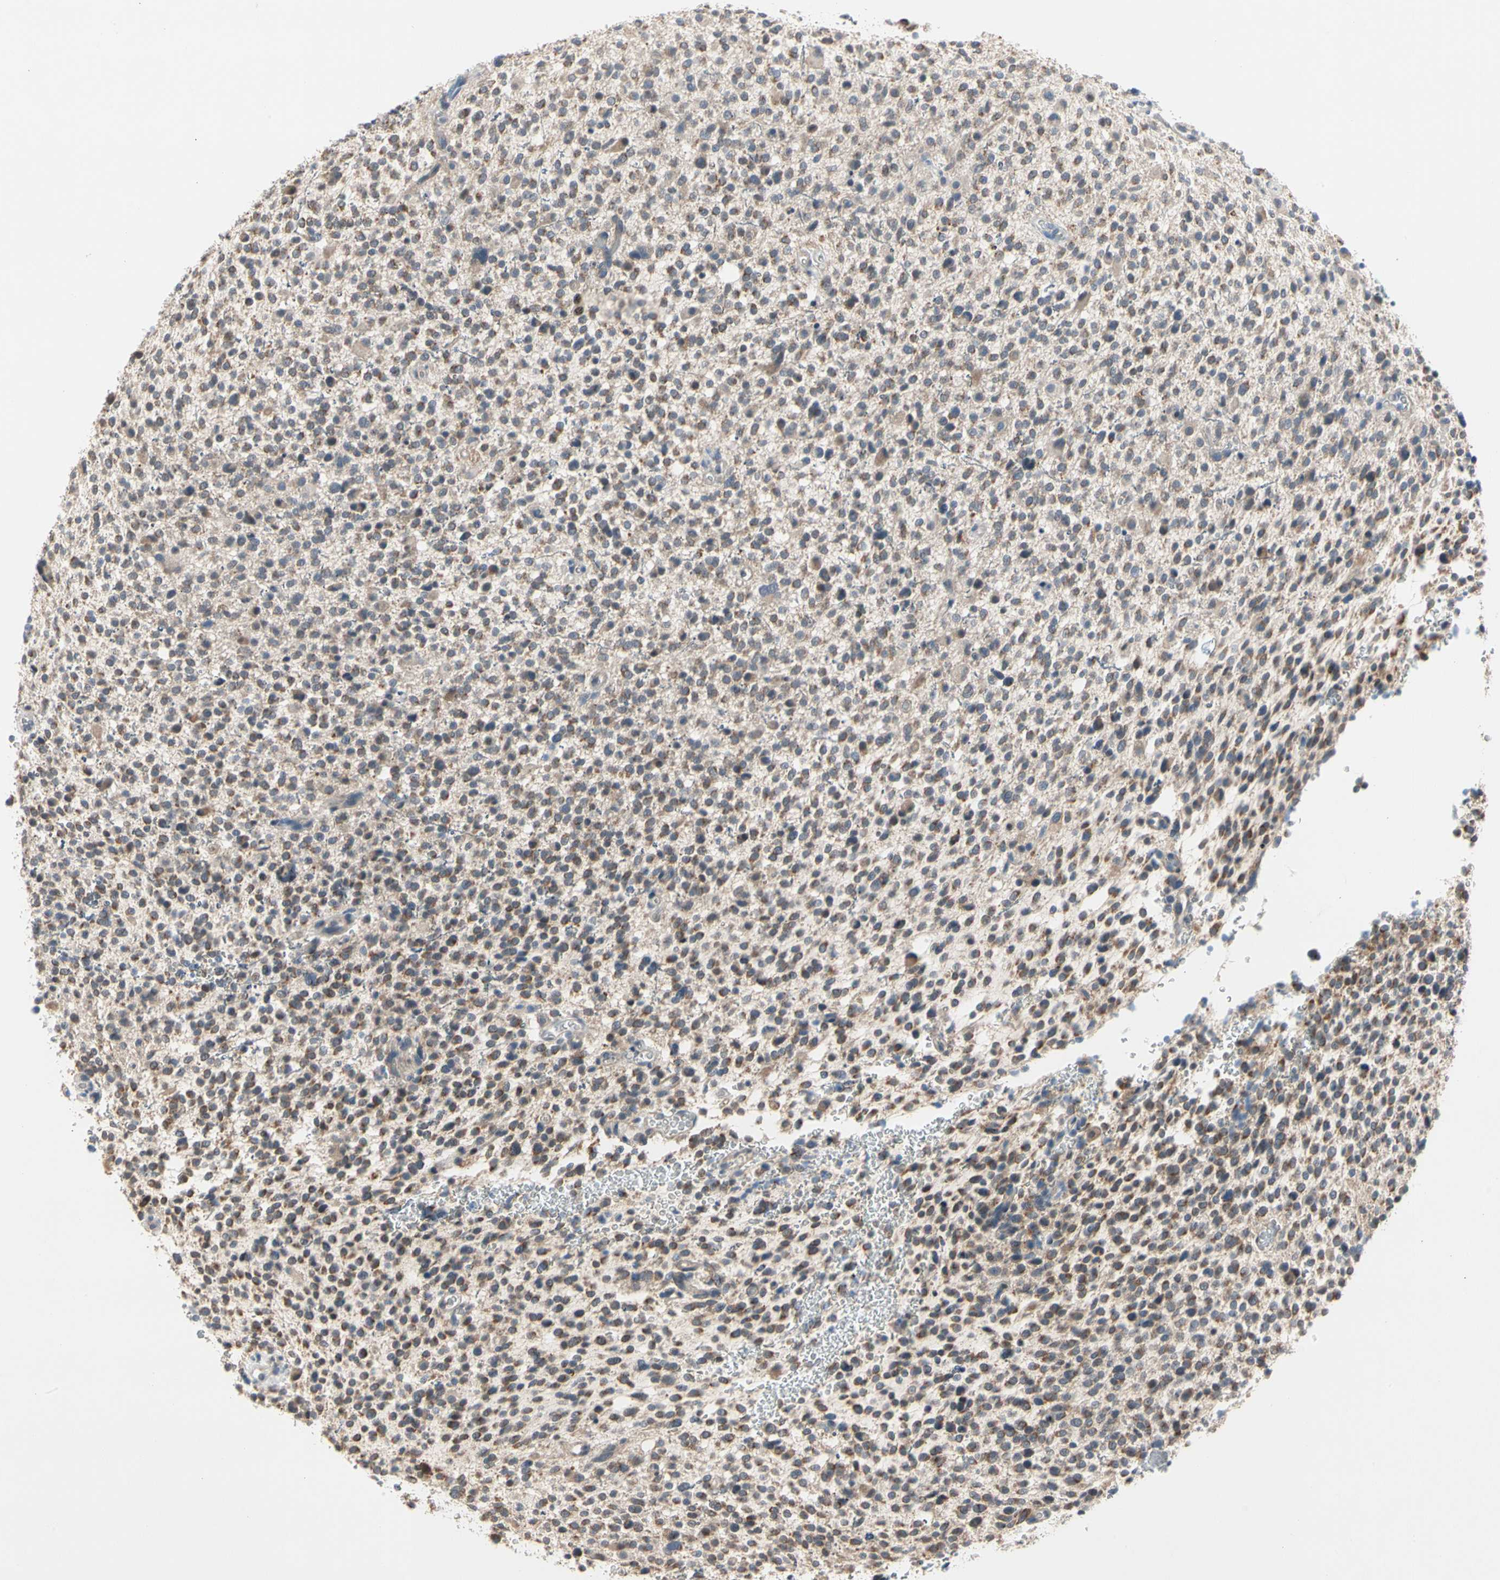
{"staining": {"intensity": "moderate", "quantity": ">75%", "location": "cytoplasmic/membranous"}, "tissue": "glioma", "cell_type": "Tumor cells", "image_type": "cancer", "snomed": [{"axis": "morphology", "description": "Glioma, malignant, High grade"}, {"axis": "topography", "description": "Brain"}], "caption": "Immunohistochemistry histopathology image of high-grade glioma (malignant) stained for a protein (brown), which shows medium levels of moderate cytoplasmic/membranous expression in approximately >75% of tumor cells.", "gene": "MARK1", "patient": {"sex": "male", "age": 48}}